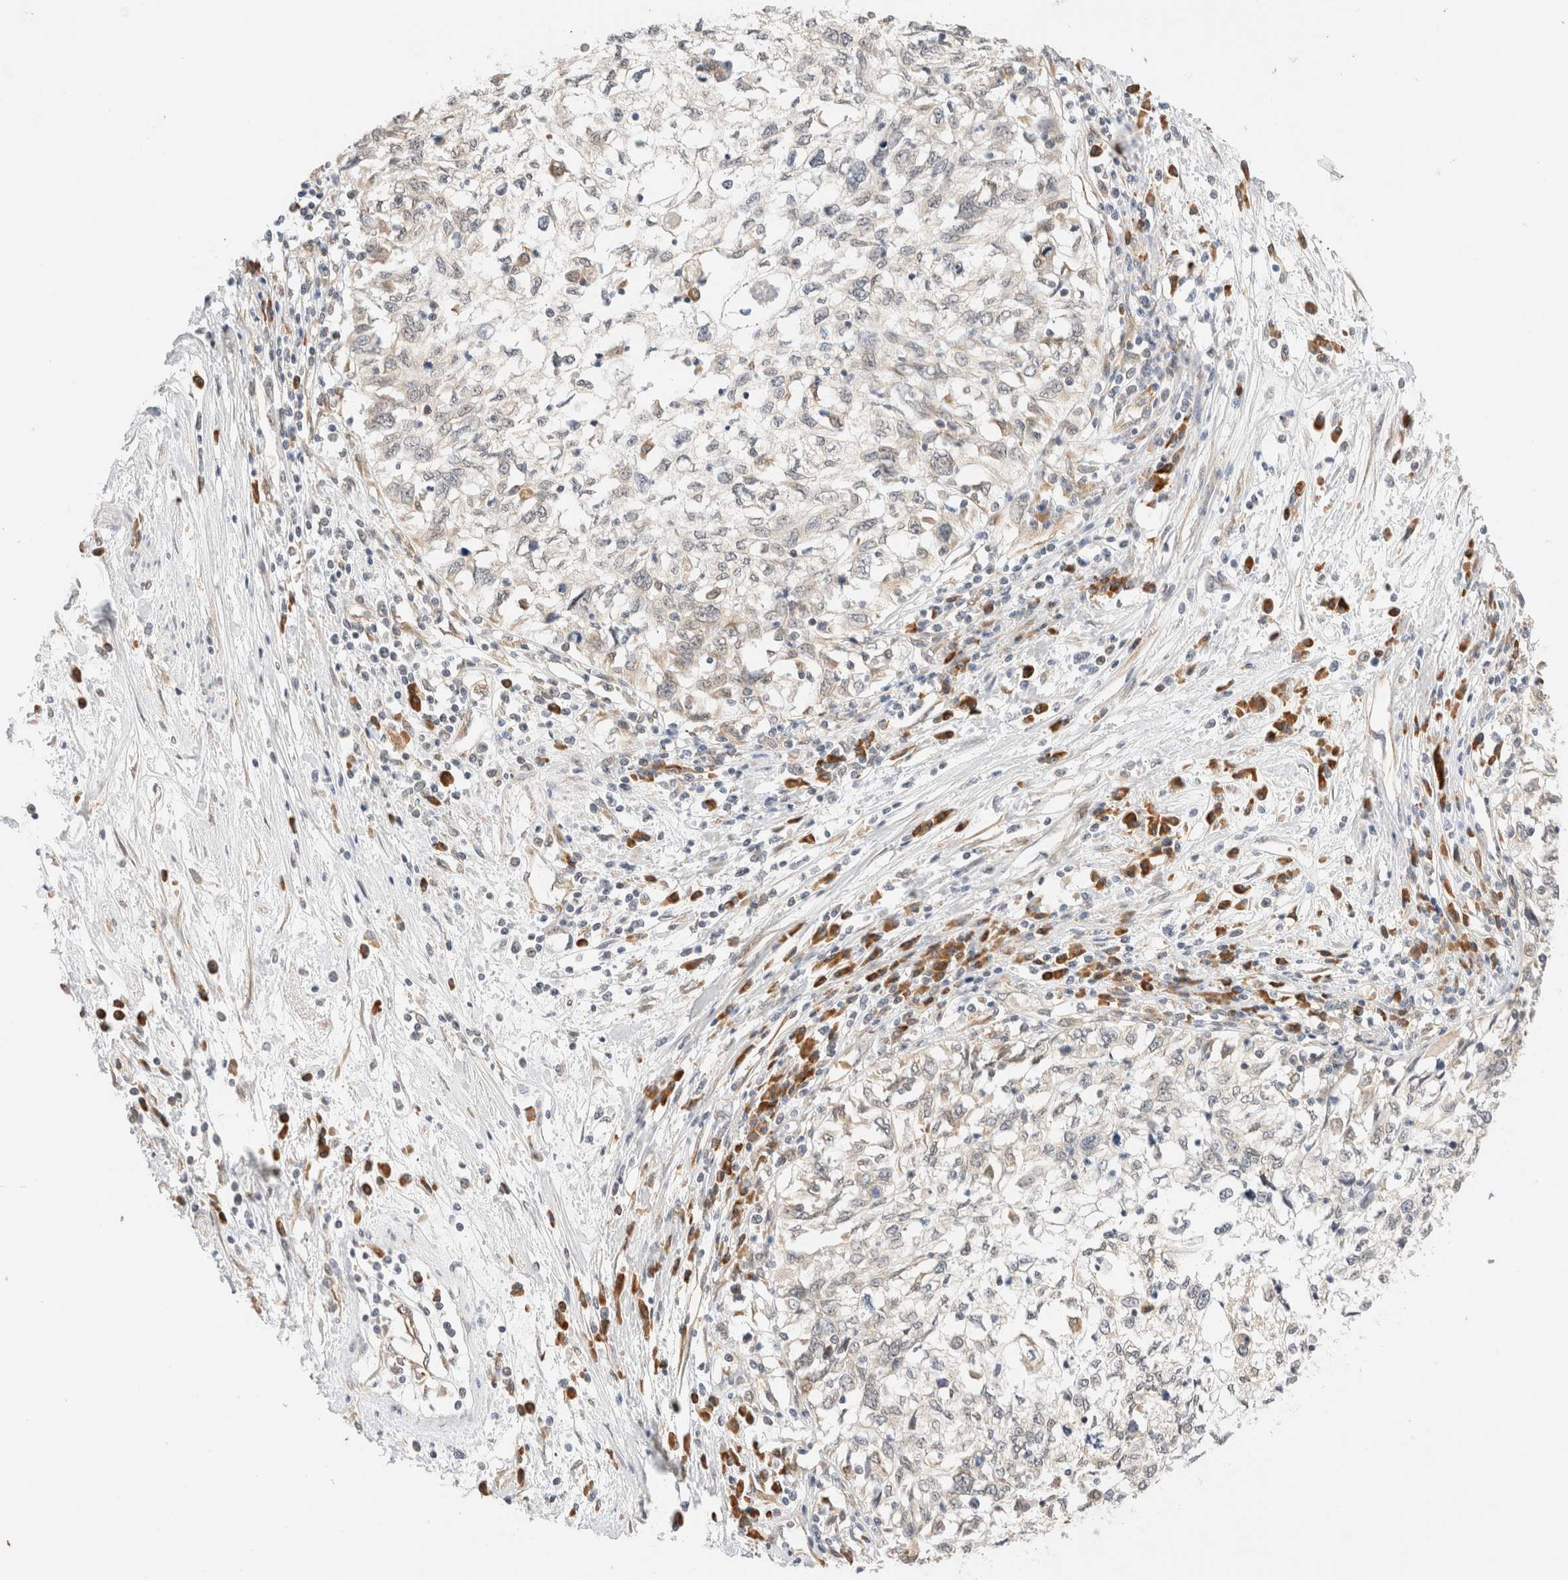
{"staining": {"intensity": "negative", "quantity": "none", "location": "none"}, "tissue": "cervical cancer", "cell_type": "Tumor cells", "image_type": "cancer", "snomed": [{"axis": "morphology", "description": "Squamous cell carcinoma, NOS"}, {"axis": "topography", "description": "Cervix"}], "caption": "Immunohistochemistry (IHC) histopathology image of neoplastic tissue: human cervical cancer stained with DAB (3,3'-diaminobenzidine) reveals no significant protein expression in tumor cells.", "gene": "SYVN1", "patient": {"sex": "female", "age": 57}}